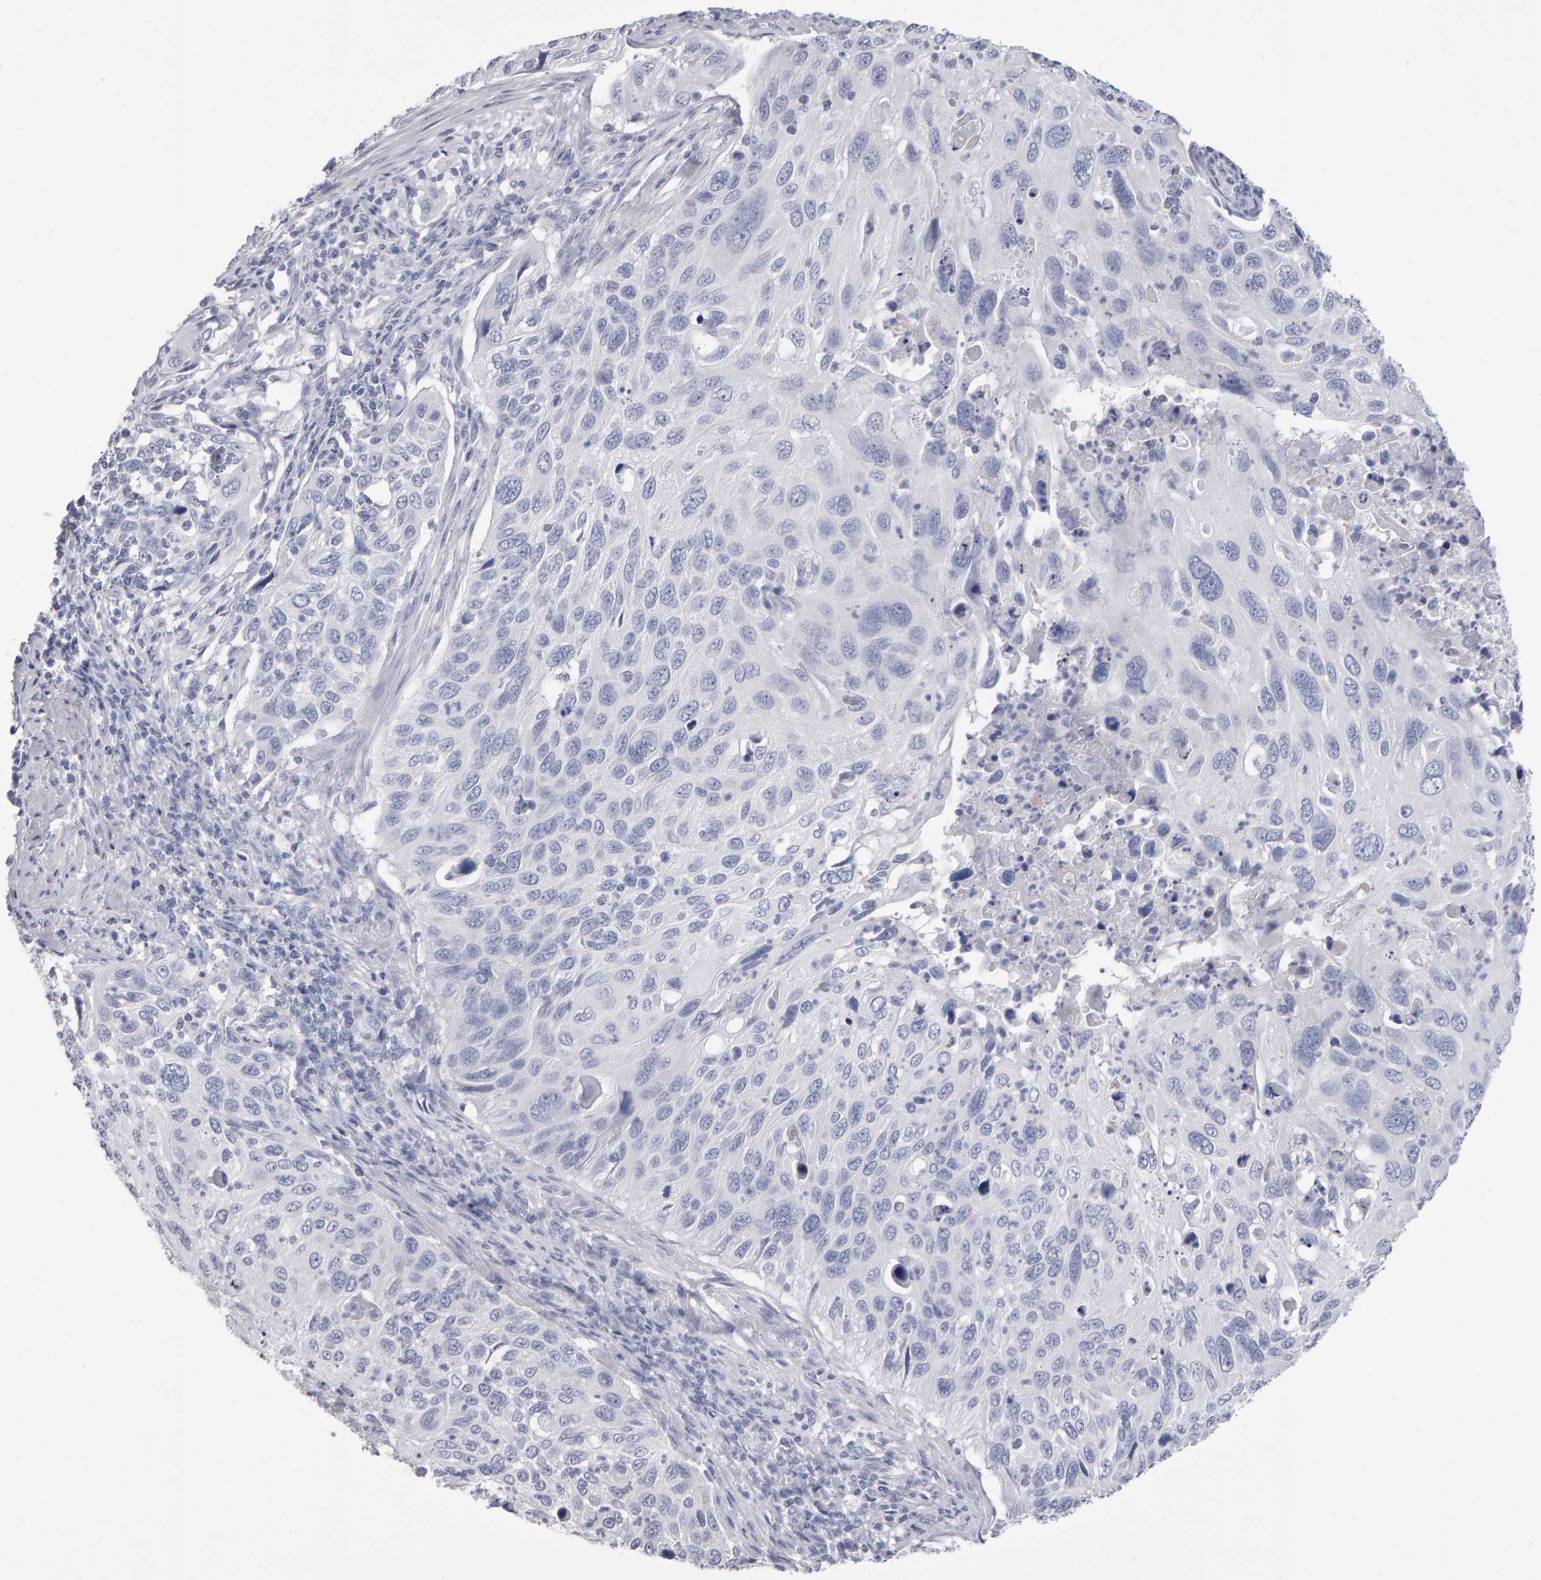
{"staining": {"intensity": "negative", "quantity": "none", "location": "none"}, "tissue": "cervical cancer", "cell_type": "Tumor cells", "image_type": "cancer", "snomed": [{"axis": "morphology", "description": "Squamous cell carcinoma, NOS"}, {"axis": "topography", "description": "Cervix"}], "caption": "This is an immunohistochemistry (IHC) histopathology image of cervical squamous cell carcinoma. There is no positivity in tumor cells.", "gene": "NCDN", "patient": {"sex": "female", "age": 70}}